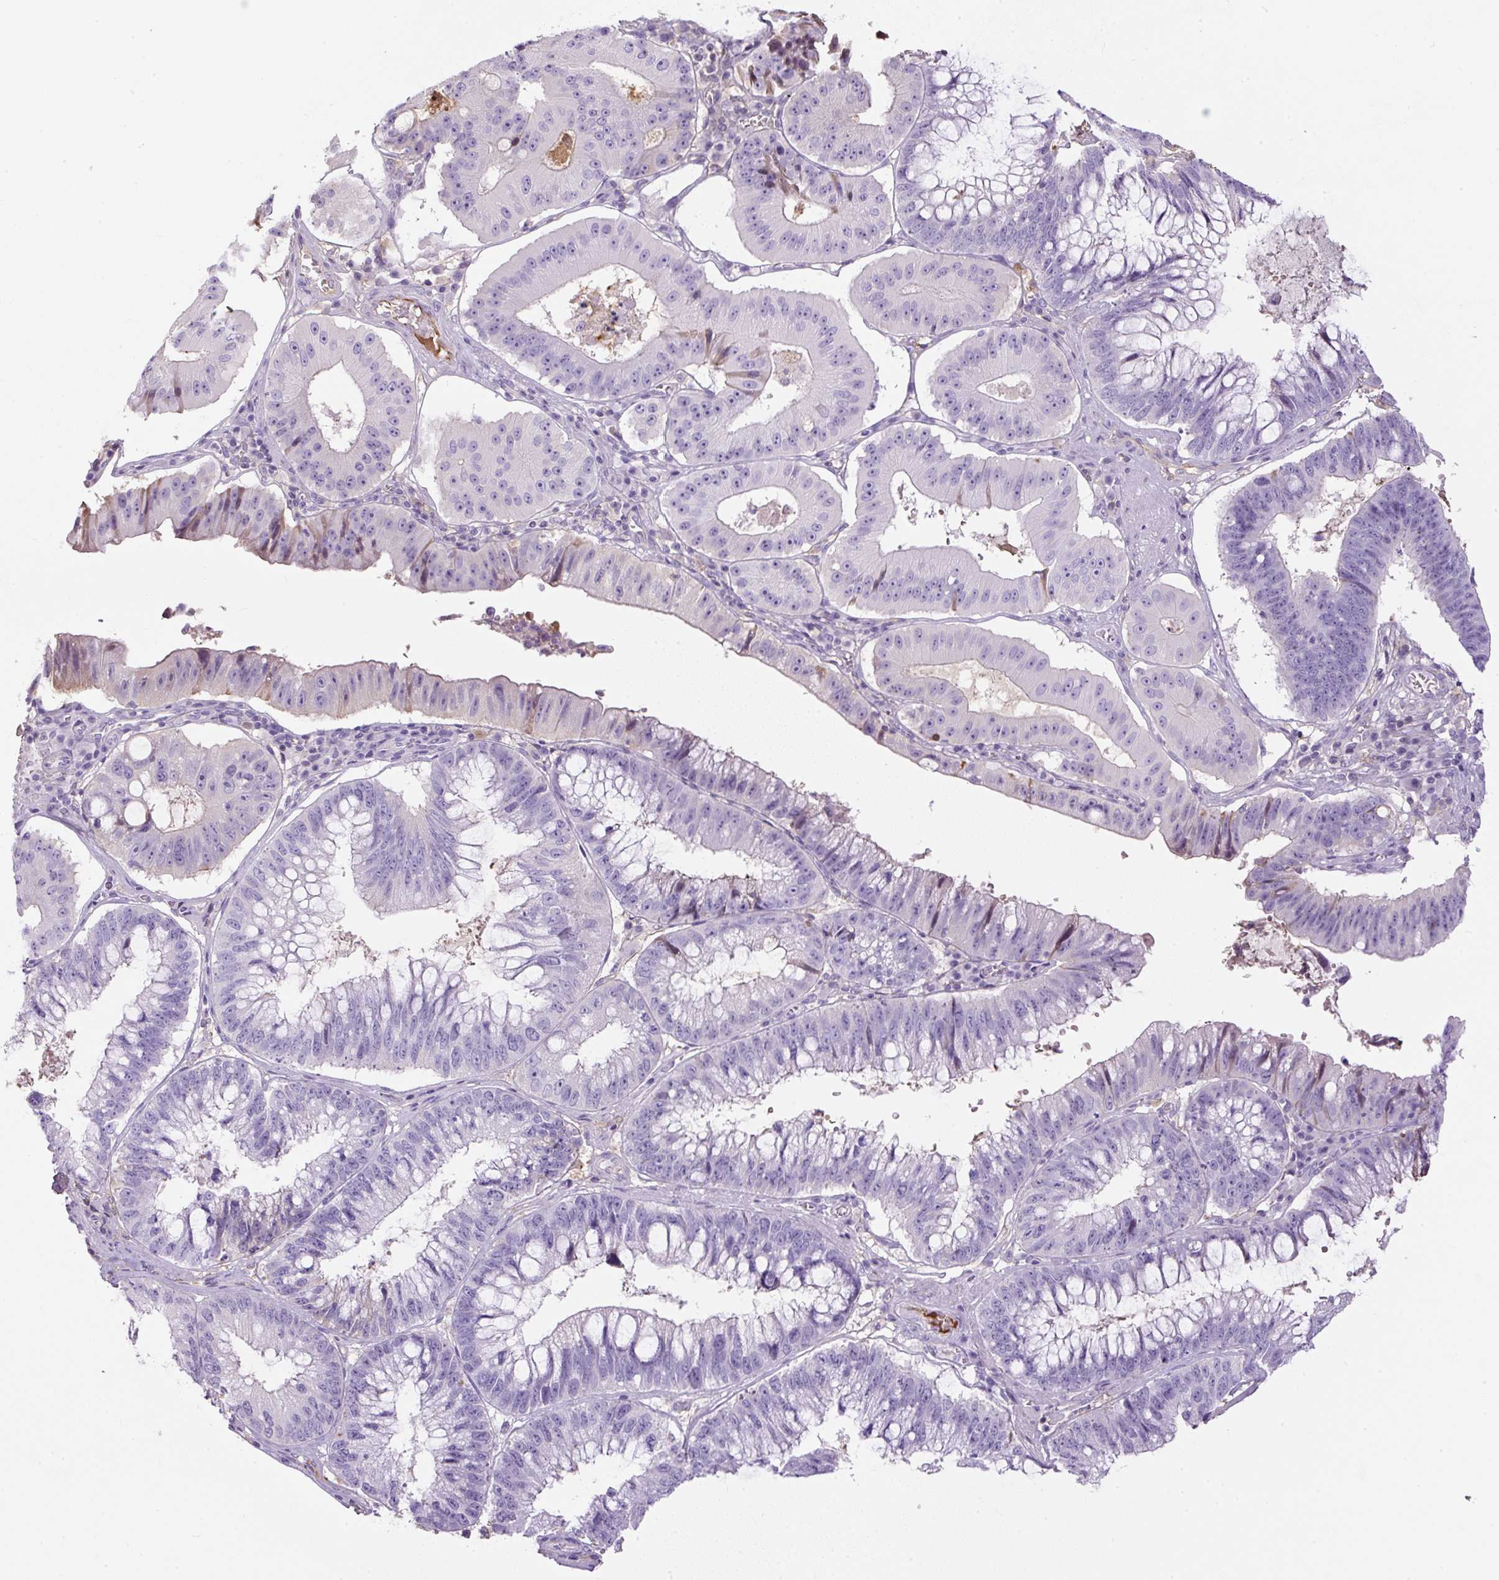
{"staining": {"intensity": "negative", "quantity": "none", "location": "none"}, "tissue": "stomach cancer", "cell_type": "Tumor cells", "image_type": "cancer", "snomed": [{"axis": "morphology", "description": "Adenocarcinoma, NOS"}, {"axis": "topography", "description": "Stomach"}], "caption": "DAB (3,3'-diaminobenzidine) immunohistochemical staining of human stomach cancer (adenocarcinoma) shows no significant expression in tumor cells.", "gene": "APOA1", "patient": {"sex": "male", "age": 59}}